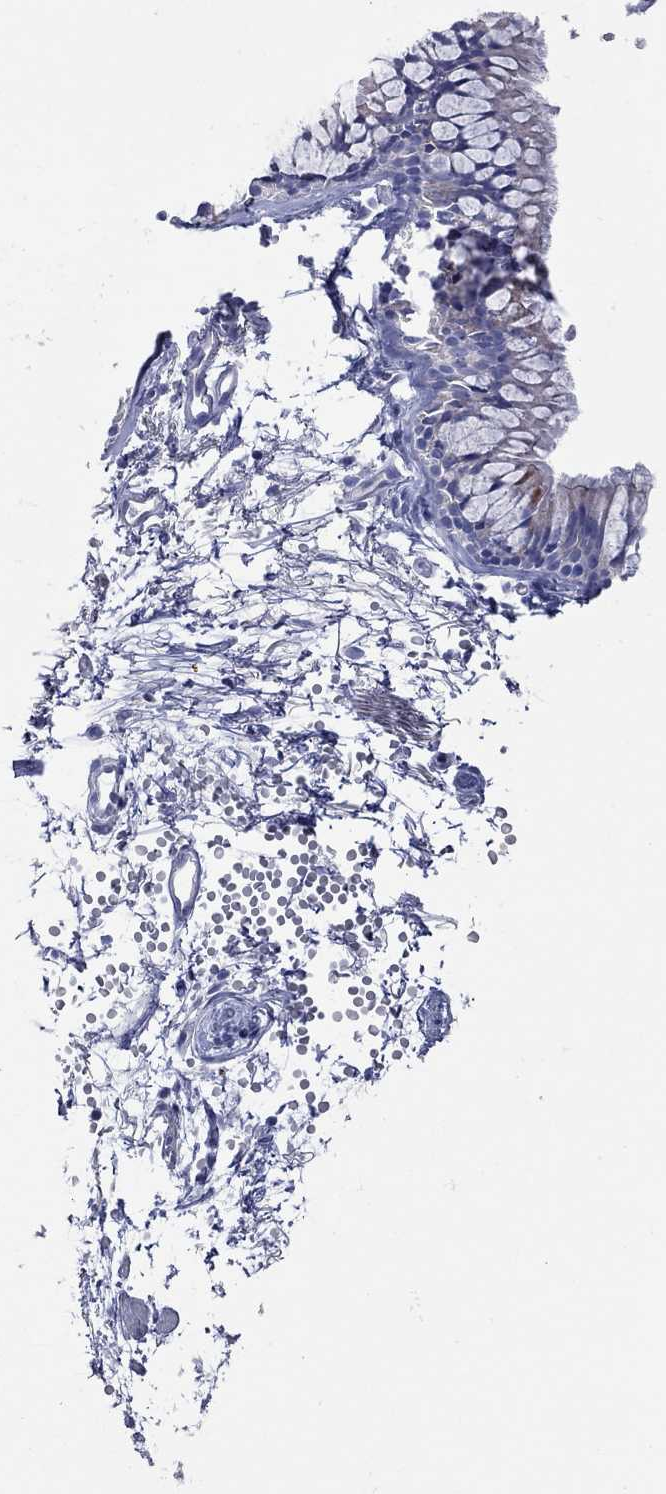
{"staining": {"intensity": "moderate", "quantity": "<25%", "location": "cytoplasmic/membranous"}, "tissue": "bronchus", "cell_type": "Respiratory epithelial cells", "image_type": "normal", "snomed": [{"axis": "morphology", "description": "Normal tissue, NOS"}, {"axis": "topography", "description": "Cartilage tissue"}, {"axis": "topography", "description": "Bronchus"}], "caption": "High-magnification brightfield microscopy of benign bronchus stained with DAB (brown) and counterstained with hematoxylin (blue). respiratory epithelial cells exhibit moderate cytoplasmic/membranous staining is seen in approximately<25% of cells. The staining is performed using DAB (3,3'-diaminobenzidine) brown chromogen to label protein expression. The nuclei are counter-stained blue using hematoxylin.", "gene": "PDZD3", "patient": {"sex": "male", "age": 66}}